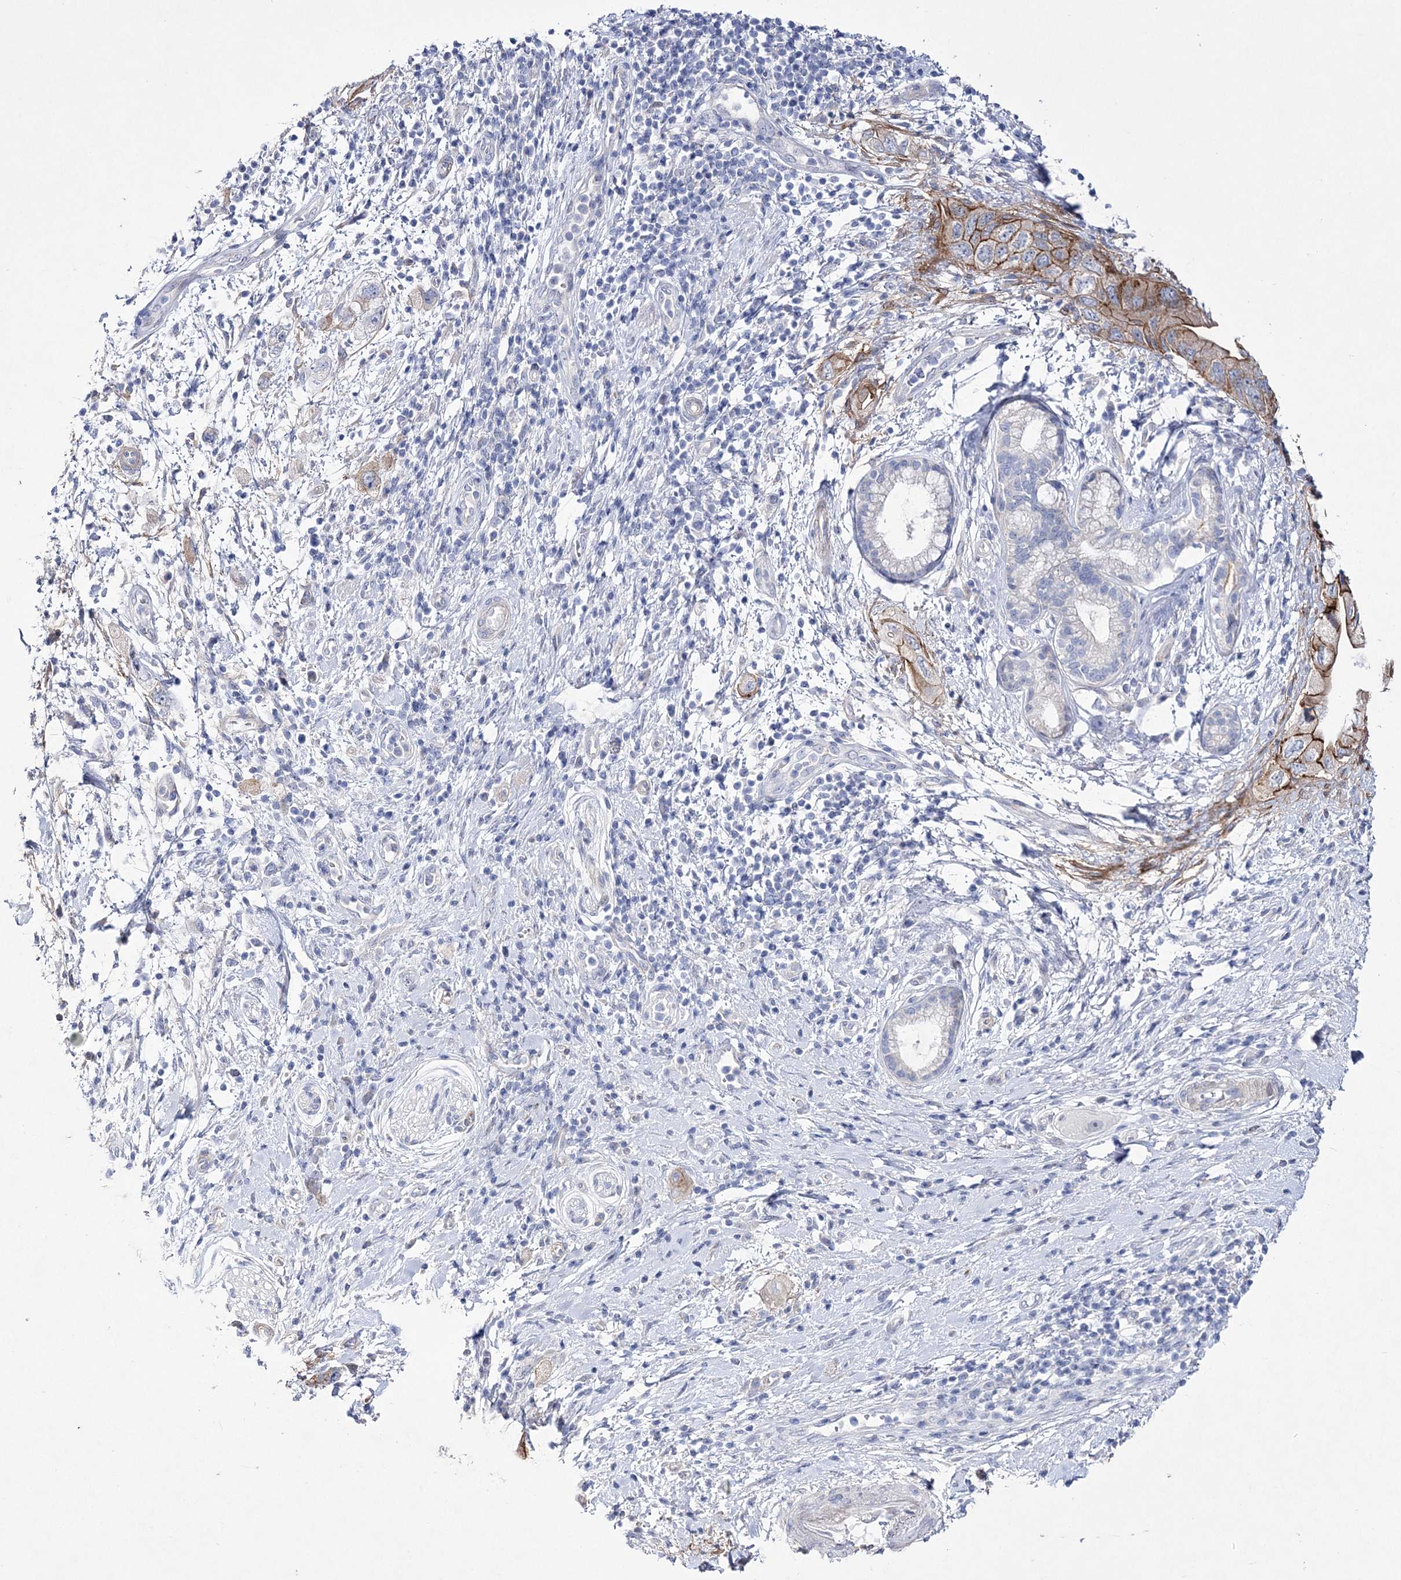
{"staining": {"intensity": "moderate", "quantity": "25%-75%", "location": "cytoplasmic/membranous"}, "tissue": "pancreatic cancer", "cell_type": "Tumor cells", "image_type": "cancer", "snomed": [{"axis": "morphology", "description": "Adenocarcinoma, NOS"}, {"axis": "topography", "description": "Pancreas"}], "caption": "Immunohistochemical staining of human pancreatic cancer exhibits medium levels of moderate cytoplasmic/membranous protein staining in about 25%-75% of tumor cells.", "gene": "ANO1", "patient": {"sex": "female", "age": 73}}